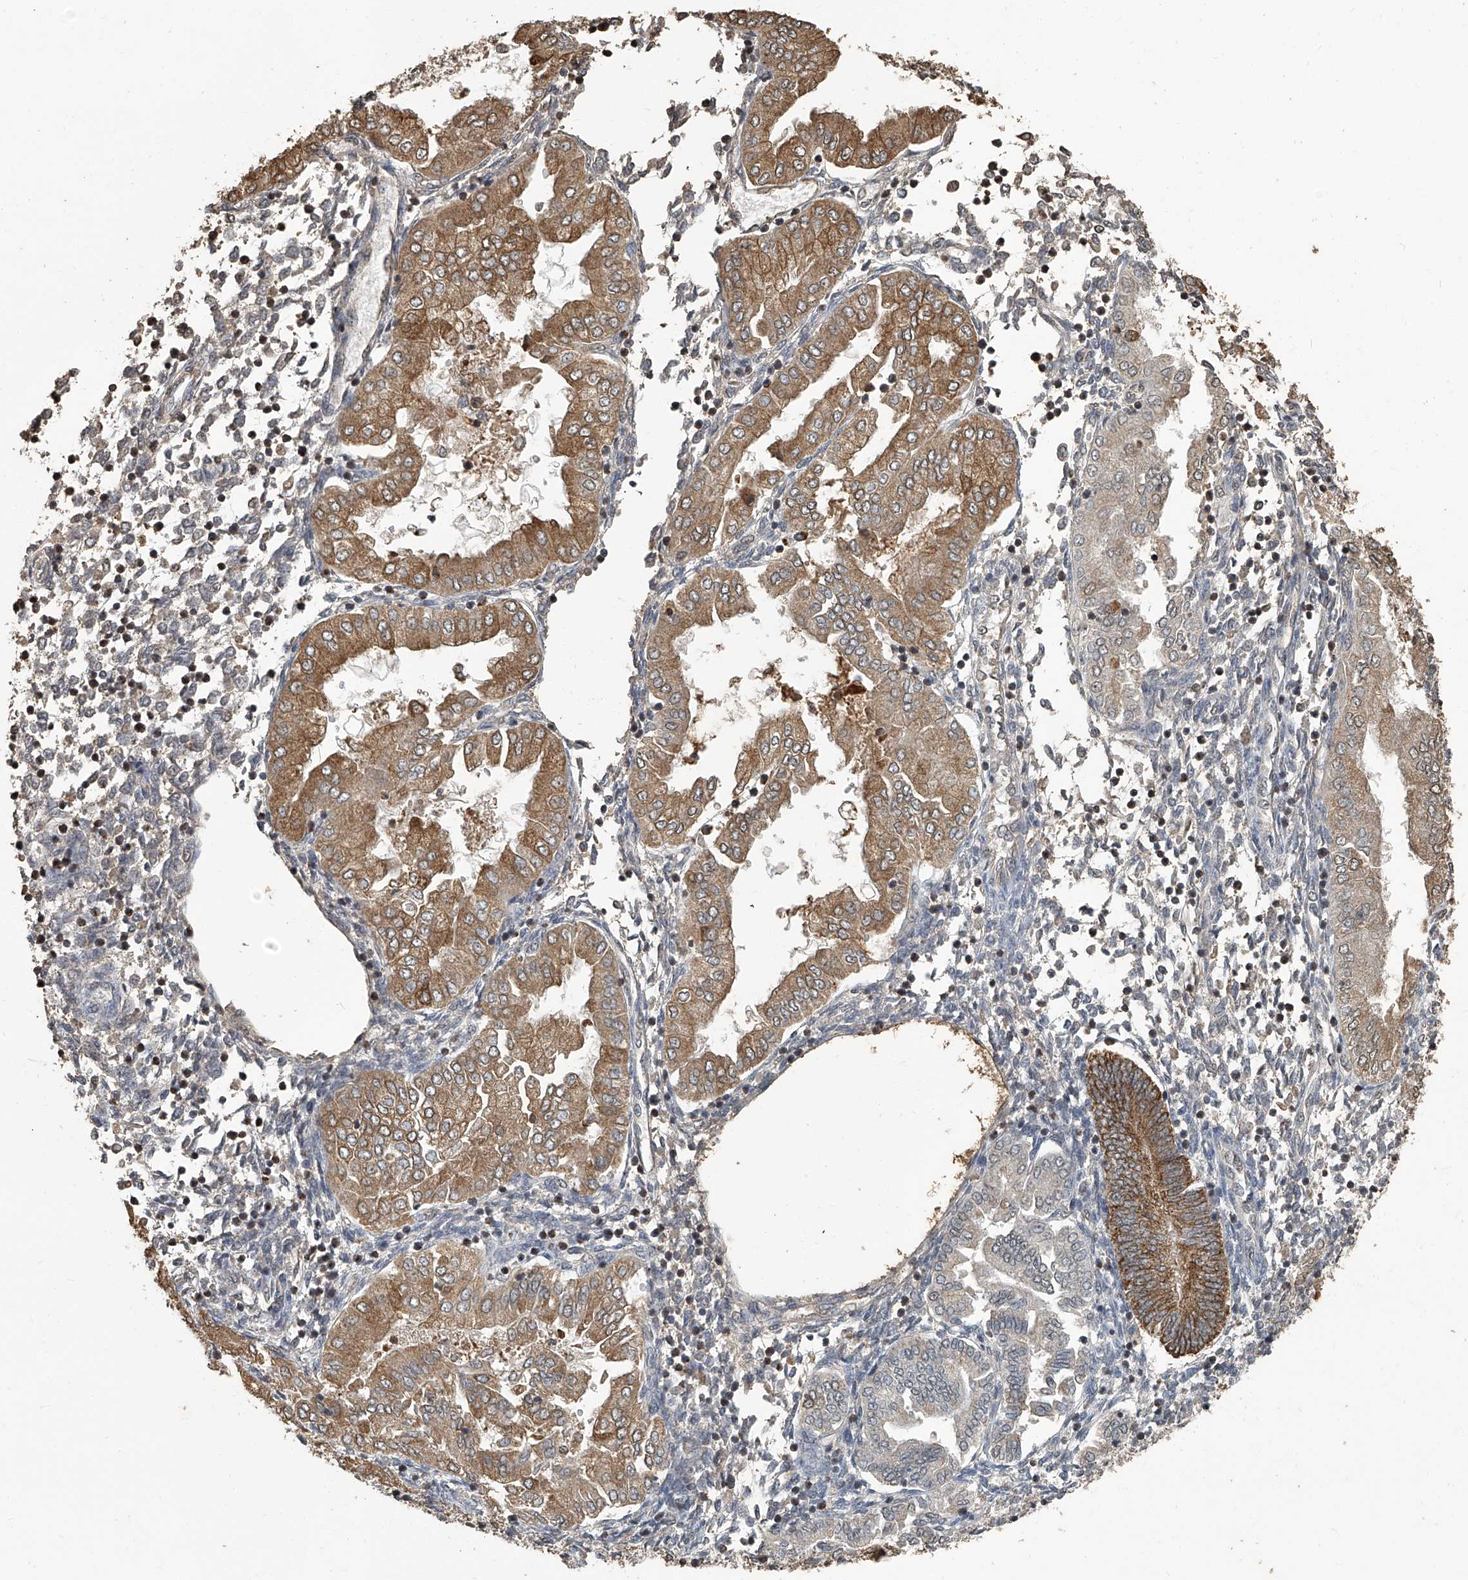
{"staining": {"intensity": "moderate", "quantity": "<25%", "location": "cytoplasmic/membranous,nuclear"}, "tissue": "endometrium", "cell_type": "Cells in endometrial stroma", "image_type": "normal", "snomed": [{"axis": "morphology", "description": "Normal tissue, NOS"}, {"axis": "topography", "description": "Endometrium"}], "caption": "The immunohistochemical stain shows moderate cytoplasmic/membranous,nuclear staining in cells in endometrial stroma of normal endometrium. Using DAB (brown) and hematoxylin (blue) stains, captured at high magnification using brightfield microscopy.", "gene": "GPR132", "patient": {"sex": "female", "age": 53}}